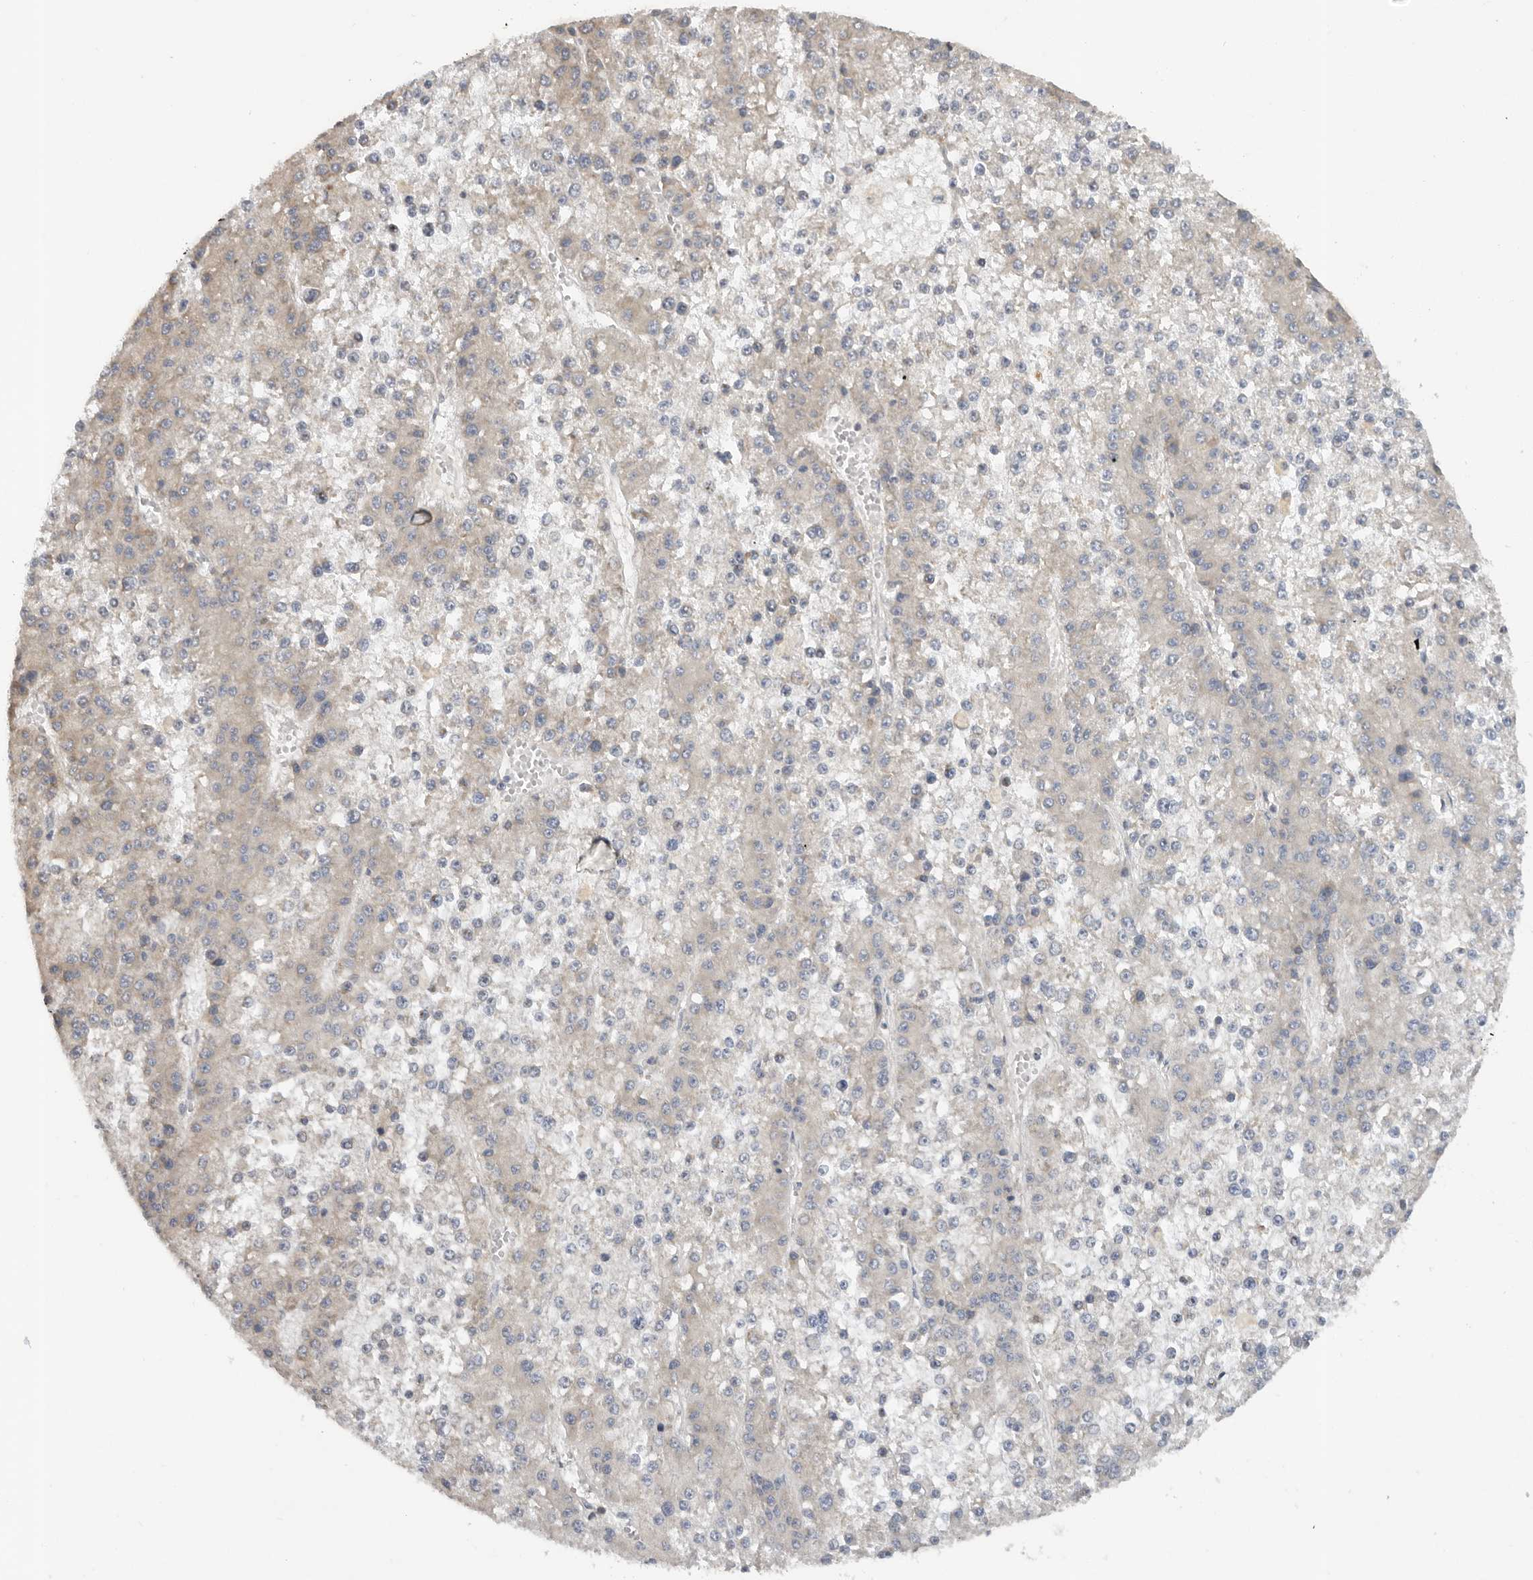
{"staining": {"intensity": "weak", "quantity": "<25%", "location": "cytoplasmic/membranous"}, "tissue": "liver cancer", "cell_type": "Tumor cells", "image_type": "cancer", "snomed": [{"axis": "morphology", "description": "Carcinoma, Hepatocellular, NOS"}, {"axis": "topography", "description": "Liver"}], "caption": "Liver cancer was stained to show a protein in brown. There is no significant staining in tumor cells. (Stains: DAB (3,3'-diaminobenzidine) immunohistochemistry (IHC) with hematoxylin counter stain, Microscopy: brightfield microscopy at high magnification).", "gene": "PPP1R42", "patient": {"sex": "female", "age": 73}}